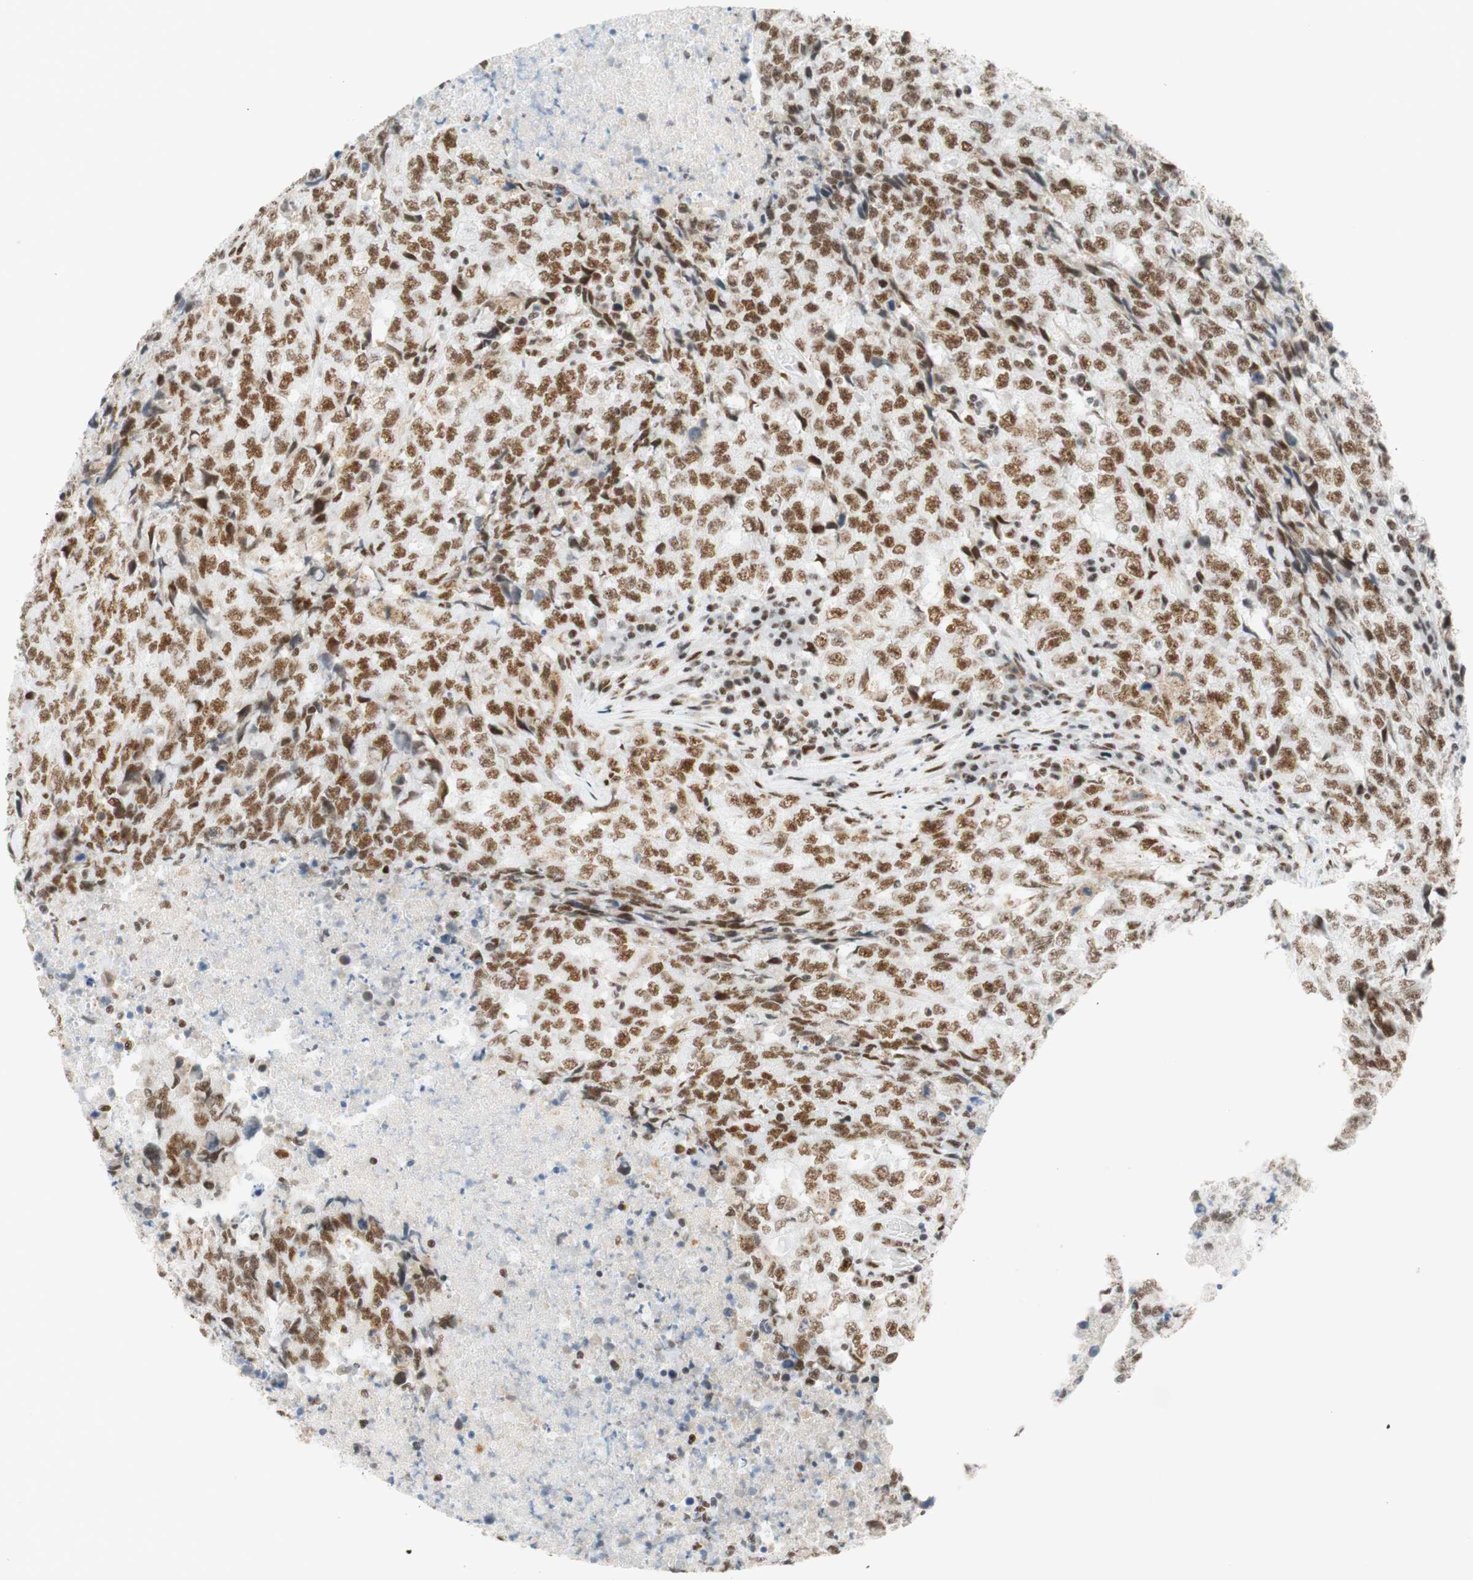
{"staining": {"intensity": "strong", "quantity": ">75%", "location": "nuclear"}, "tissue": "testis cancer", "cell_type": "Tumor cells", "image_type": "cancer", "snomed": [{"axis": "morphology", "description": "Necrosis, NOS"}, {"axis": "morphology", "description": "Carcinoma, Embryonal, NOS"}, {"axis": "topography", "description": "Testis"}], "caption": "Immunohistochemical staining of embryonal carcinoma (testis) reveals high levels of strong nuclear expression in about >75% of tumor cells. The staining was performed using DAB to visualize the protein expression in brown, while the nuclei were stained in blue with hematoxylin (Magnification: 20x).", "gene": "RNF20", "patient": {"sex": "male", "age": 19}}